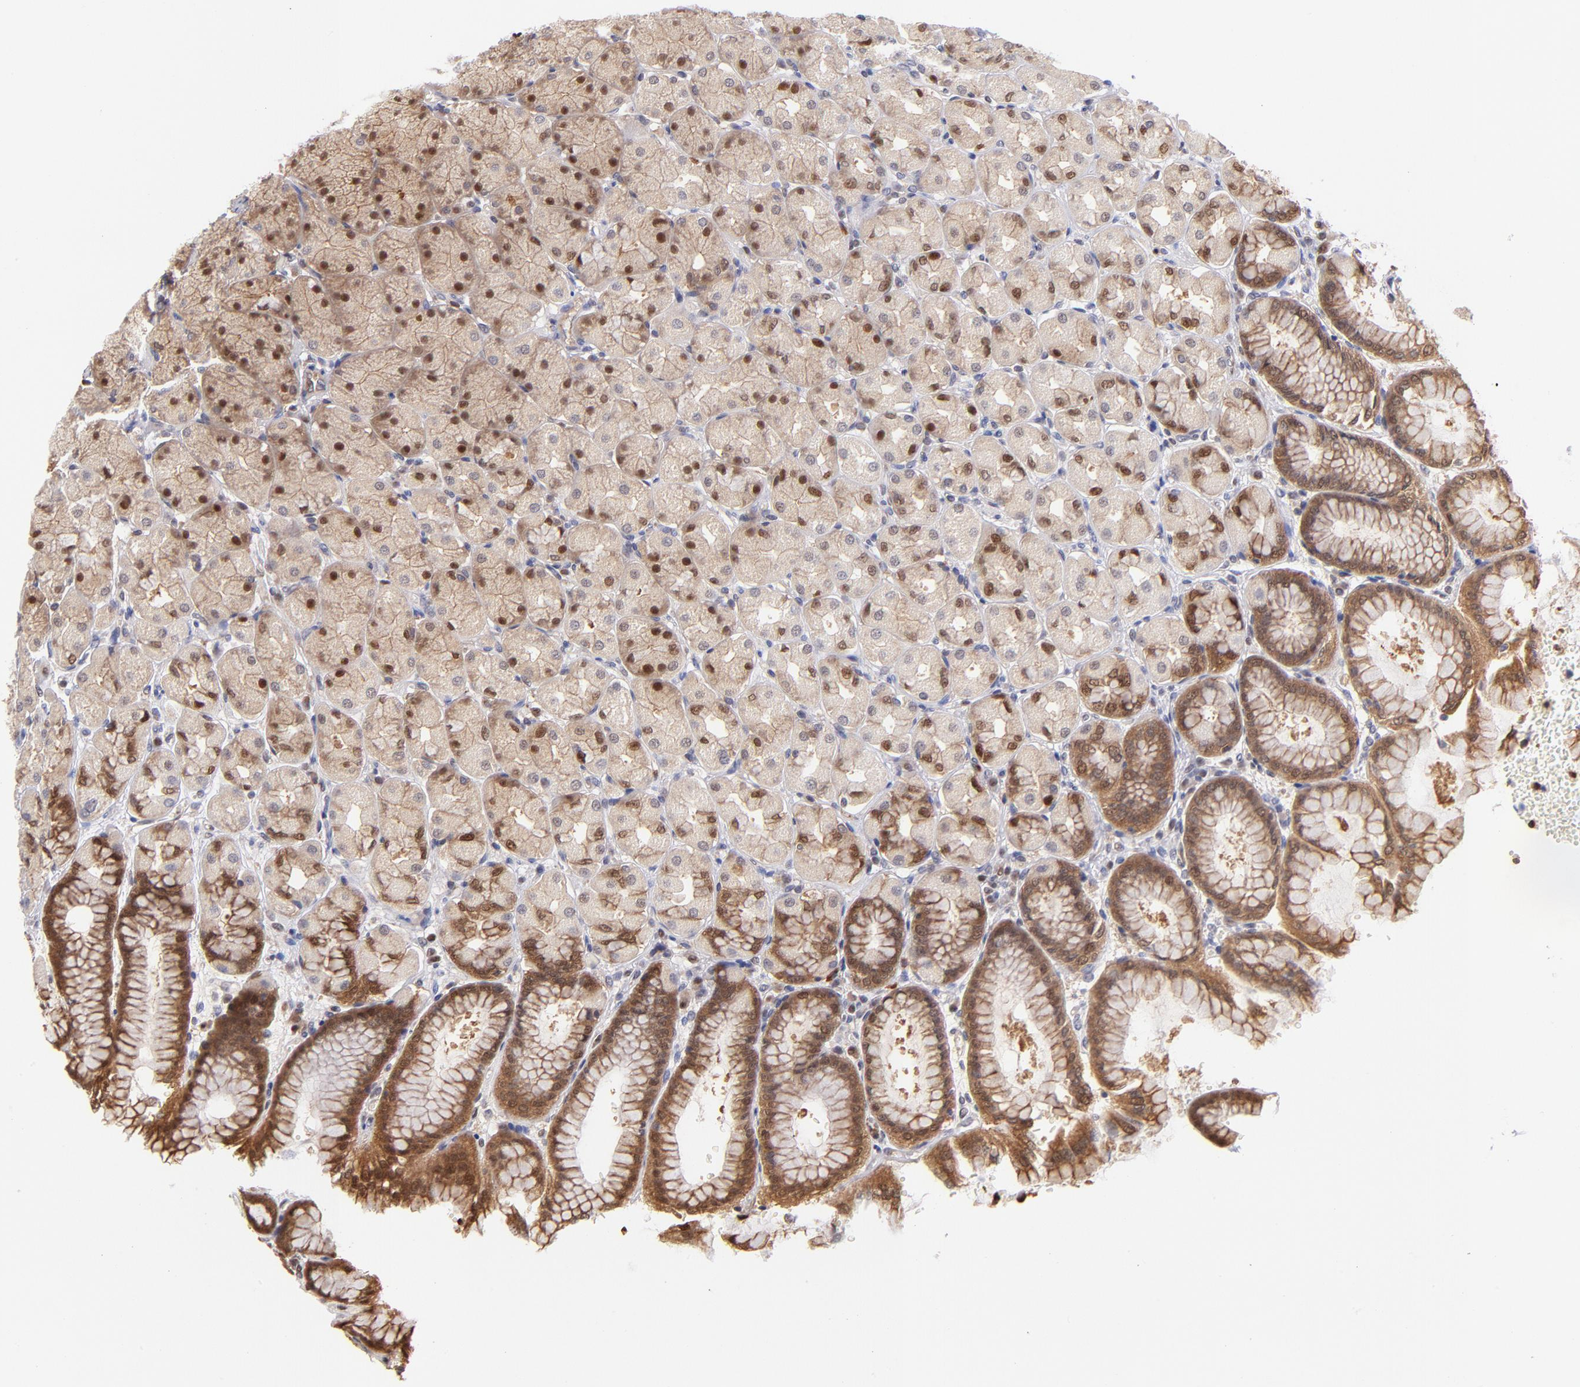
{"staining": {"intensity": "strong", "quantity": ">75%", "location": "cytoplasmic/membranous,nuclear"}, "tissue": "stomach", "cell_type": "Glandular cells", "image_type": "normal", "snomed": [{"axis": "morphology", "description": "Normal tissue, NOS"}, {"axis": "topography", "description": "Stomach, upper"}], "caption": "Glandular cells display high levels of strong cytoplasmic/membranous,nuclear positivity in approximately >75% of cells in unremarkable human stomach. Nuclei are stained in blue.", "gene": "YWHAB", "patient": {"sex": "female", "age": 56}}